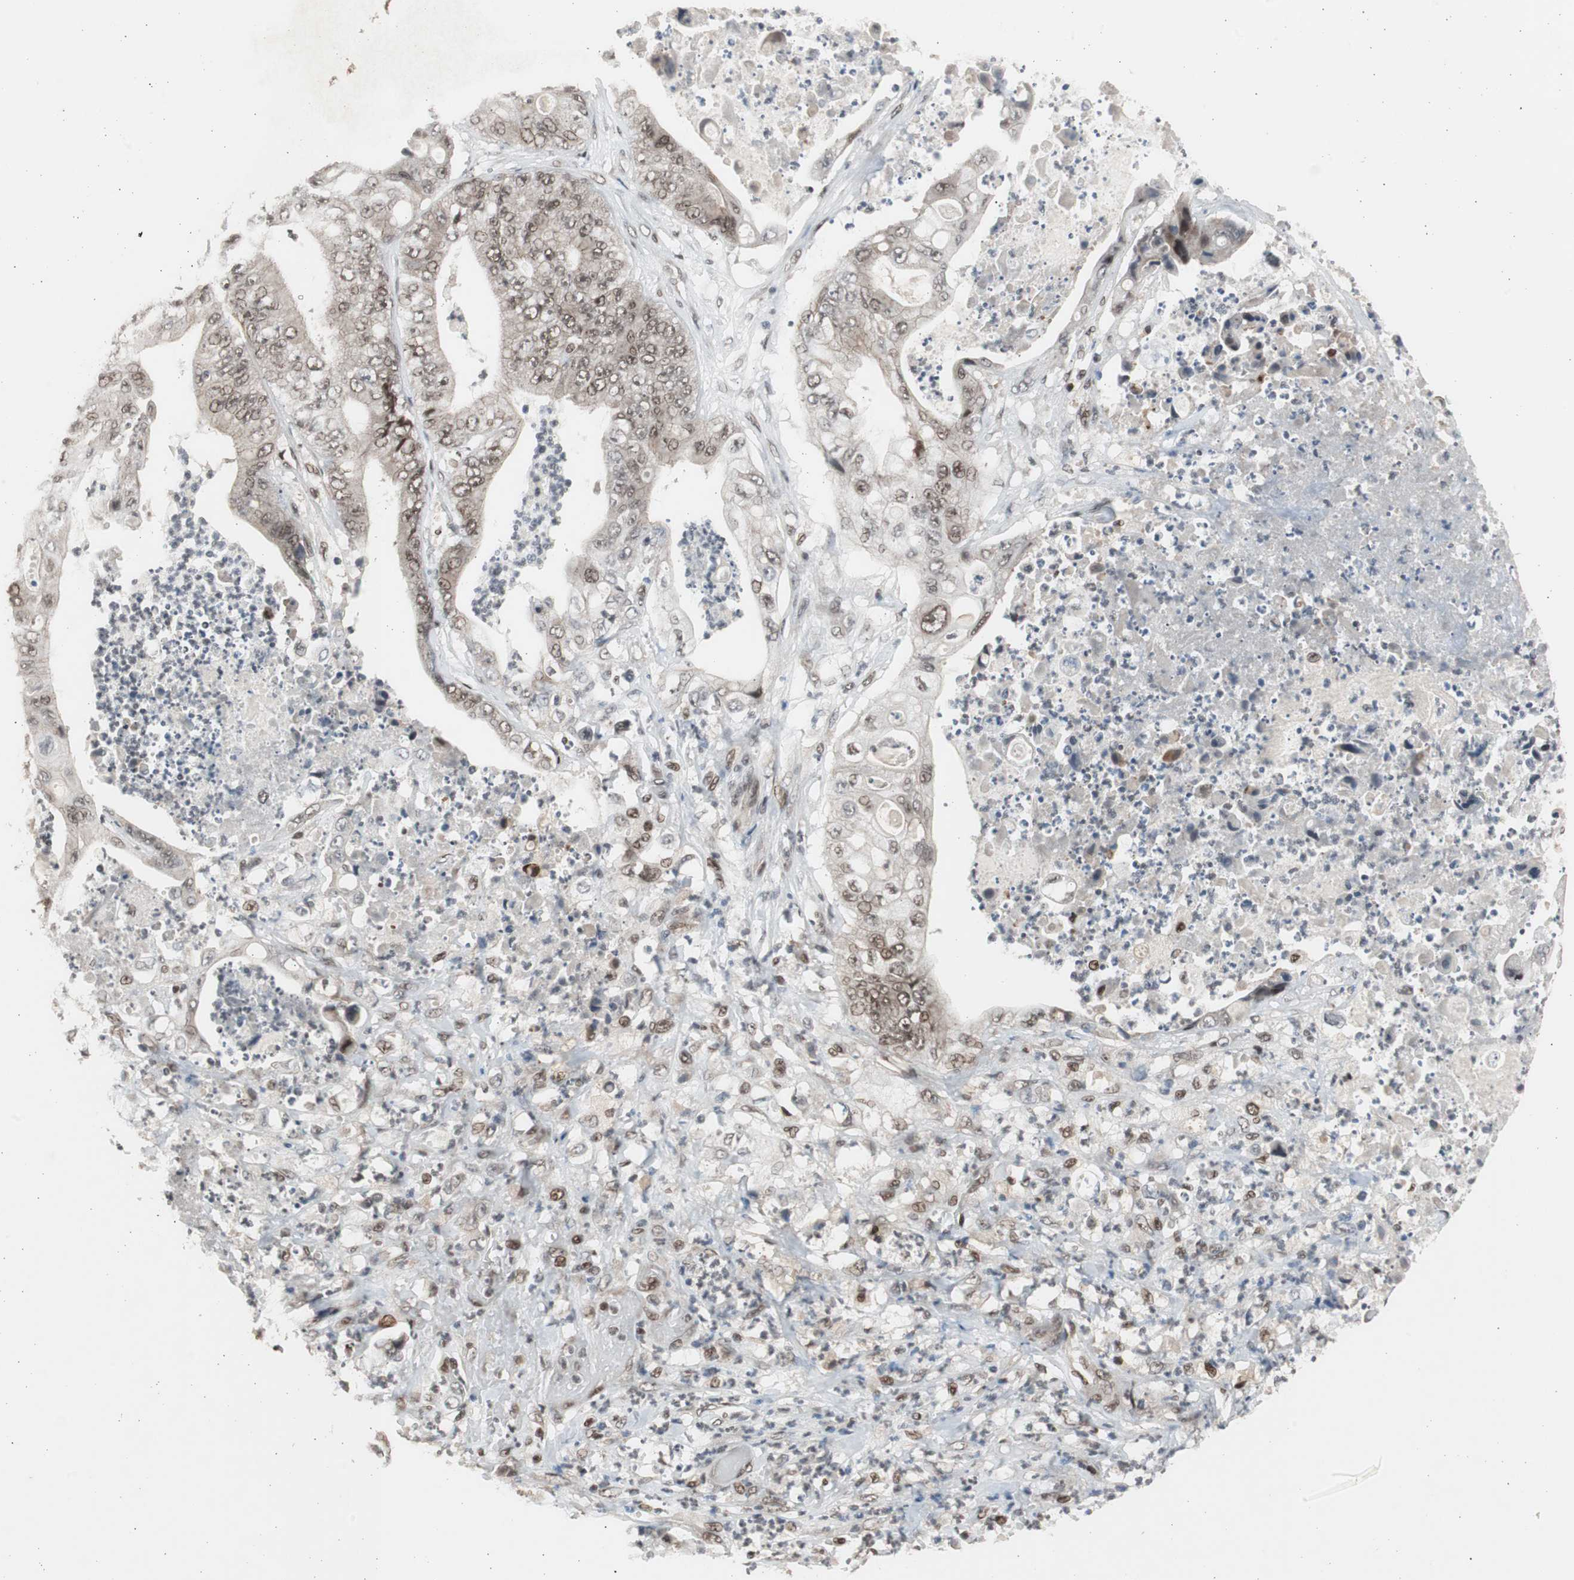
{"staining": {"intensity": "moderate", "quantity": ">75%", "location": "nuclear"}, "tissue": "stomach cancer", "cell_type": "Tumor cells", "image_type": "cancer", "snomed": [{"axis": "morphology", "description": "Adenocarcinoma, NOS"}, {"axis": "topography", "description": "Stomach"}], "caption": "IHC staining of stomach cancer (adenocarcinoma), which reveals medium levels of moderate nuclear staining in about >75% of tumor cells indicating moderate nuclear protein expression. The staining was performed using DAB (brown) for protein detection and nuclei were counterstained in hematoxylin (blue).", "gene": "RPA1", "patient": {"sex": "female", "age": 73}}